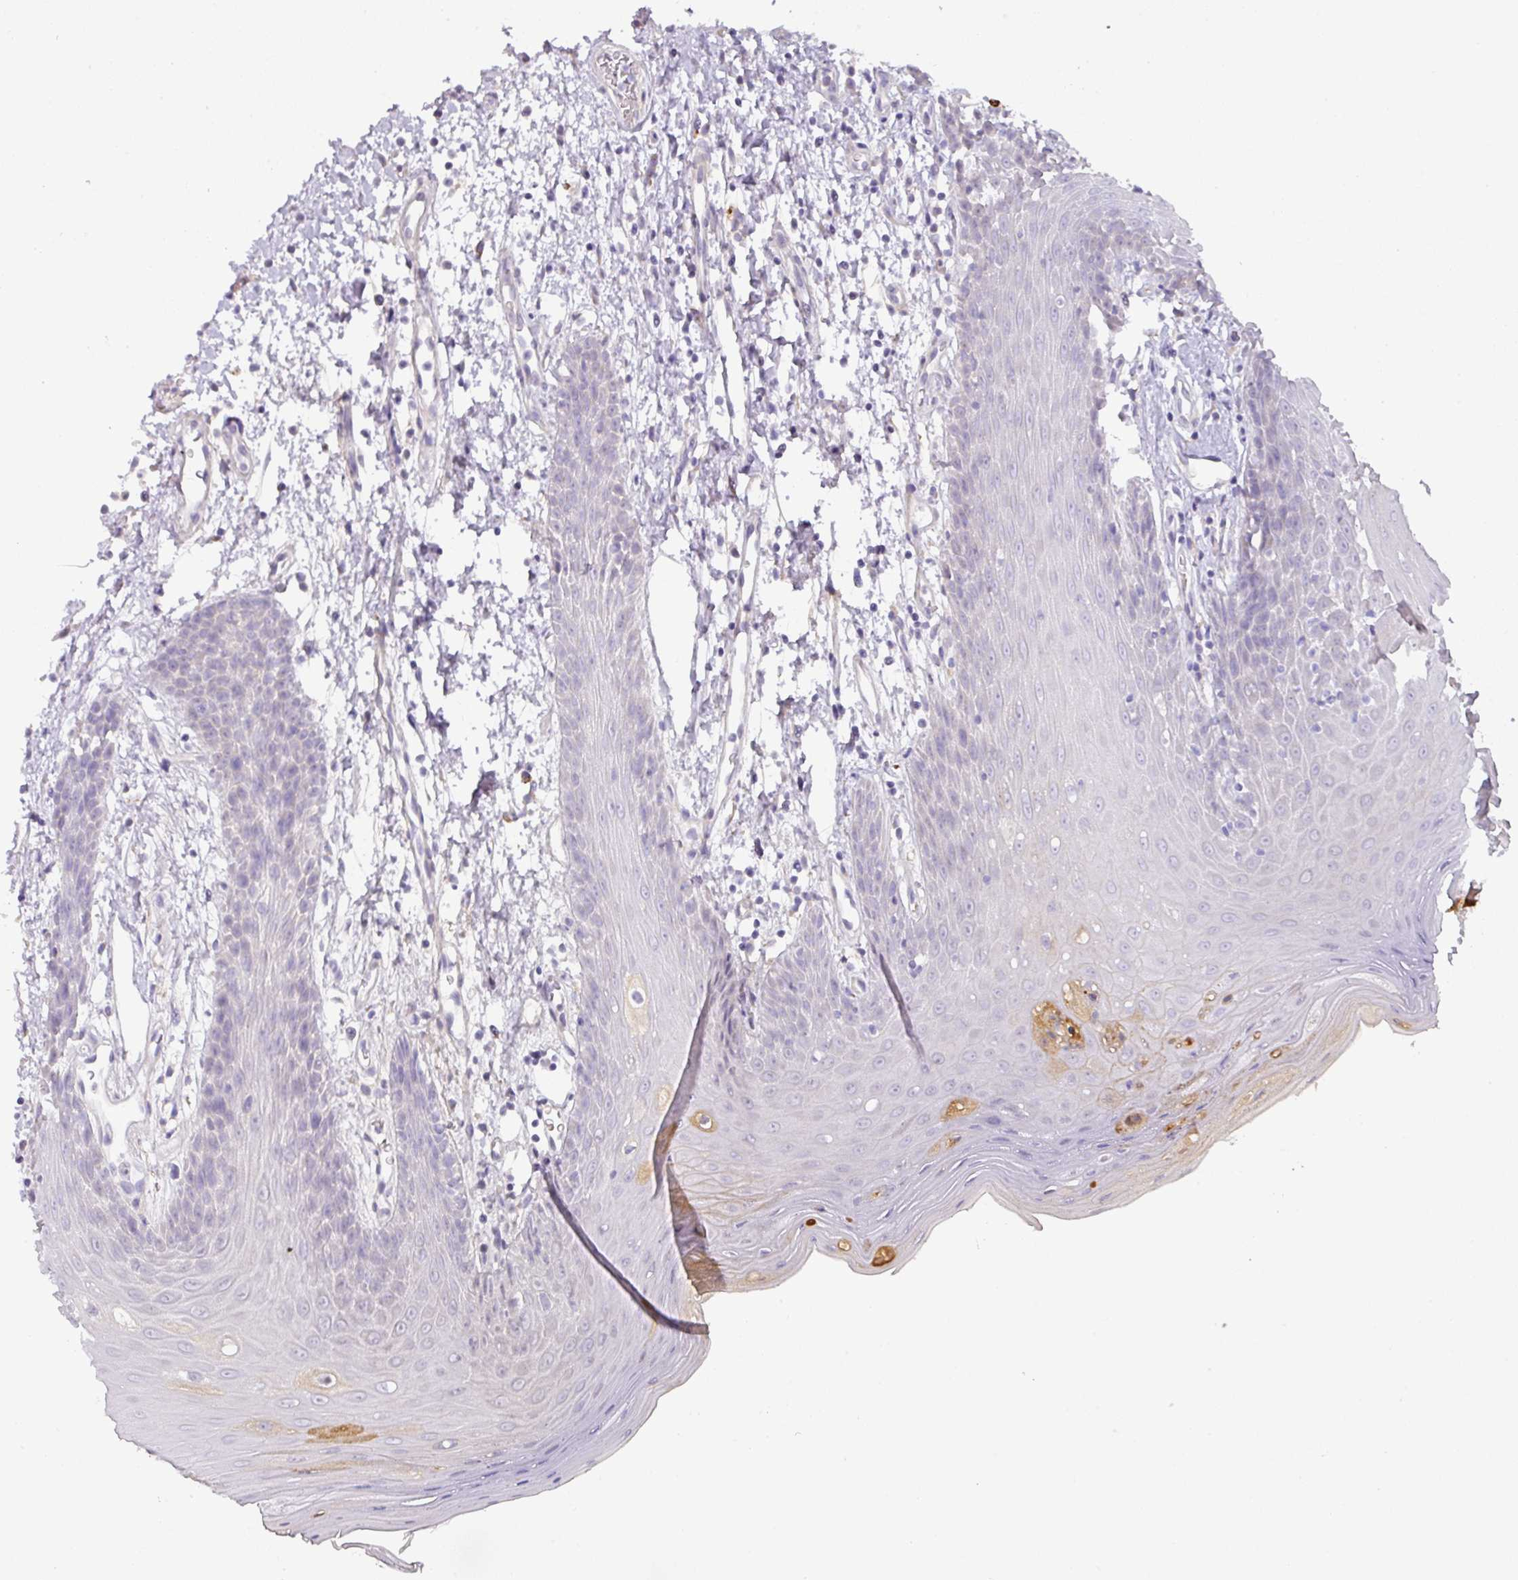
{"staining": {"intensity": "moderate", "quantity": "<25%", "location": "cytoplasmic/membranous"}, "tissue": "oral mucosa", "cell_type": "Squamous epithelial cells", "image_type": "normal", "snomed": [{"axis": "morphology", "description": "Normal tissue, NOS"}, {"axis": "topography", "description": "Oral tissue"}, {"axis": "topography", "description": "Tounge, NOS"}], "caption": "This is a micrograph of immunohistochemistry (IHC) staining of unremarkable oral mucosa, which shows moderate staining in the cytoplasmic/membranous of squamous epithelial cells.", "gene": "CCZ1B", "patient": {"sex": "female", "age": 59}}